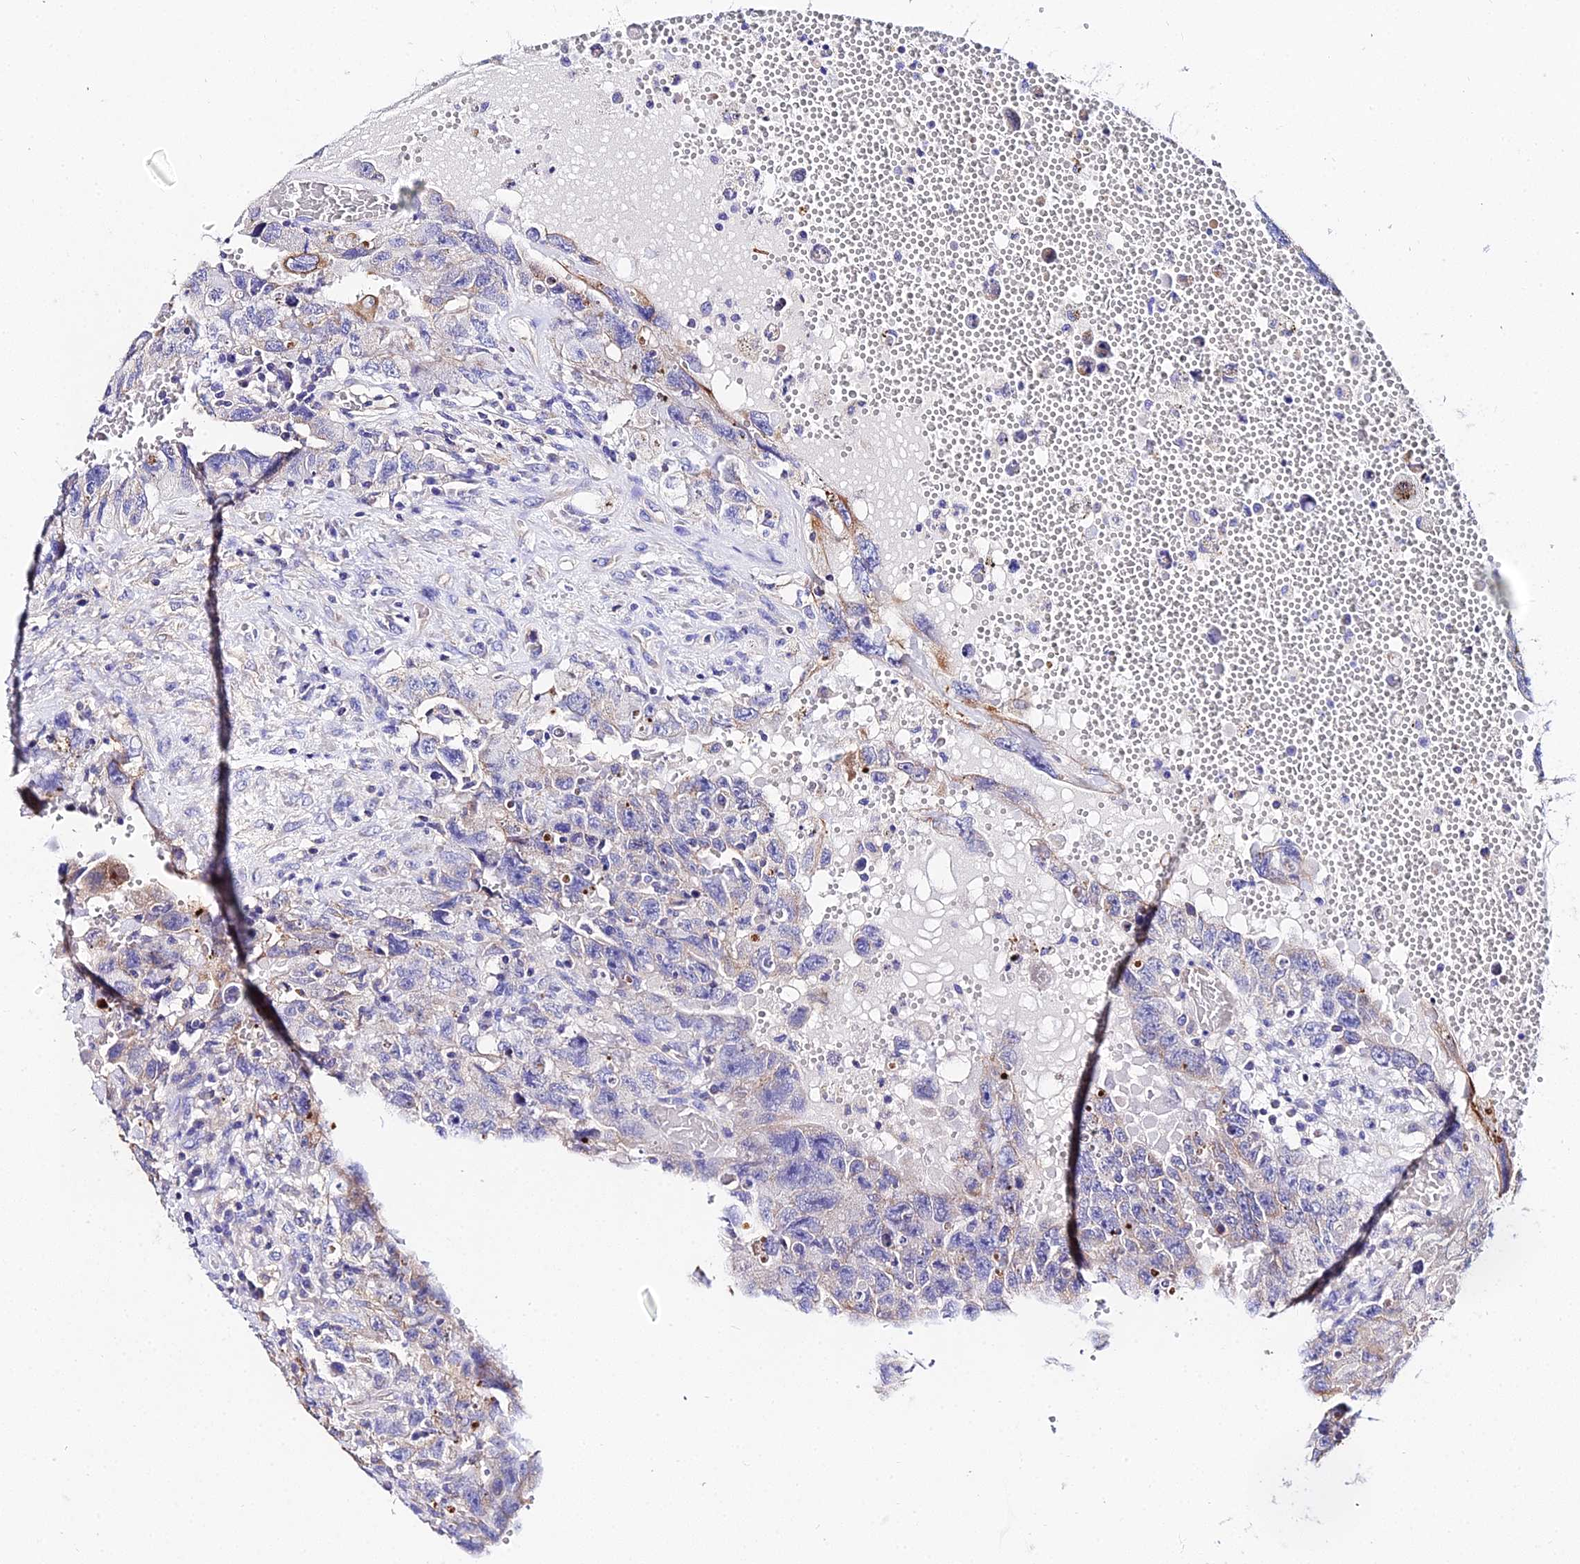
{"staining": {"intensity": "moderate", "quantity": "<25%", "location": "cytoplasmic/membranous"}, "tissue": "testis cancer", "cell_type": "Tumor cells", "image_type": "cancer", "snomed": [{"axis": "morphology", "description": "Carcinoma, Embryonal, NOS"}, {"axis": "topography", "description": "Testis"}], "caption": "A brown stain shows moderate cytoplasmic/membranous expression of a protein in testis cancer tumor cells.", "gene": "DAW1", "patient": {"sex": "male", "age": 26}}